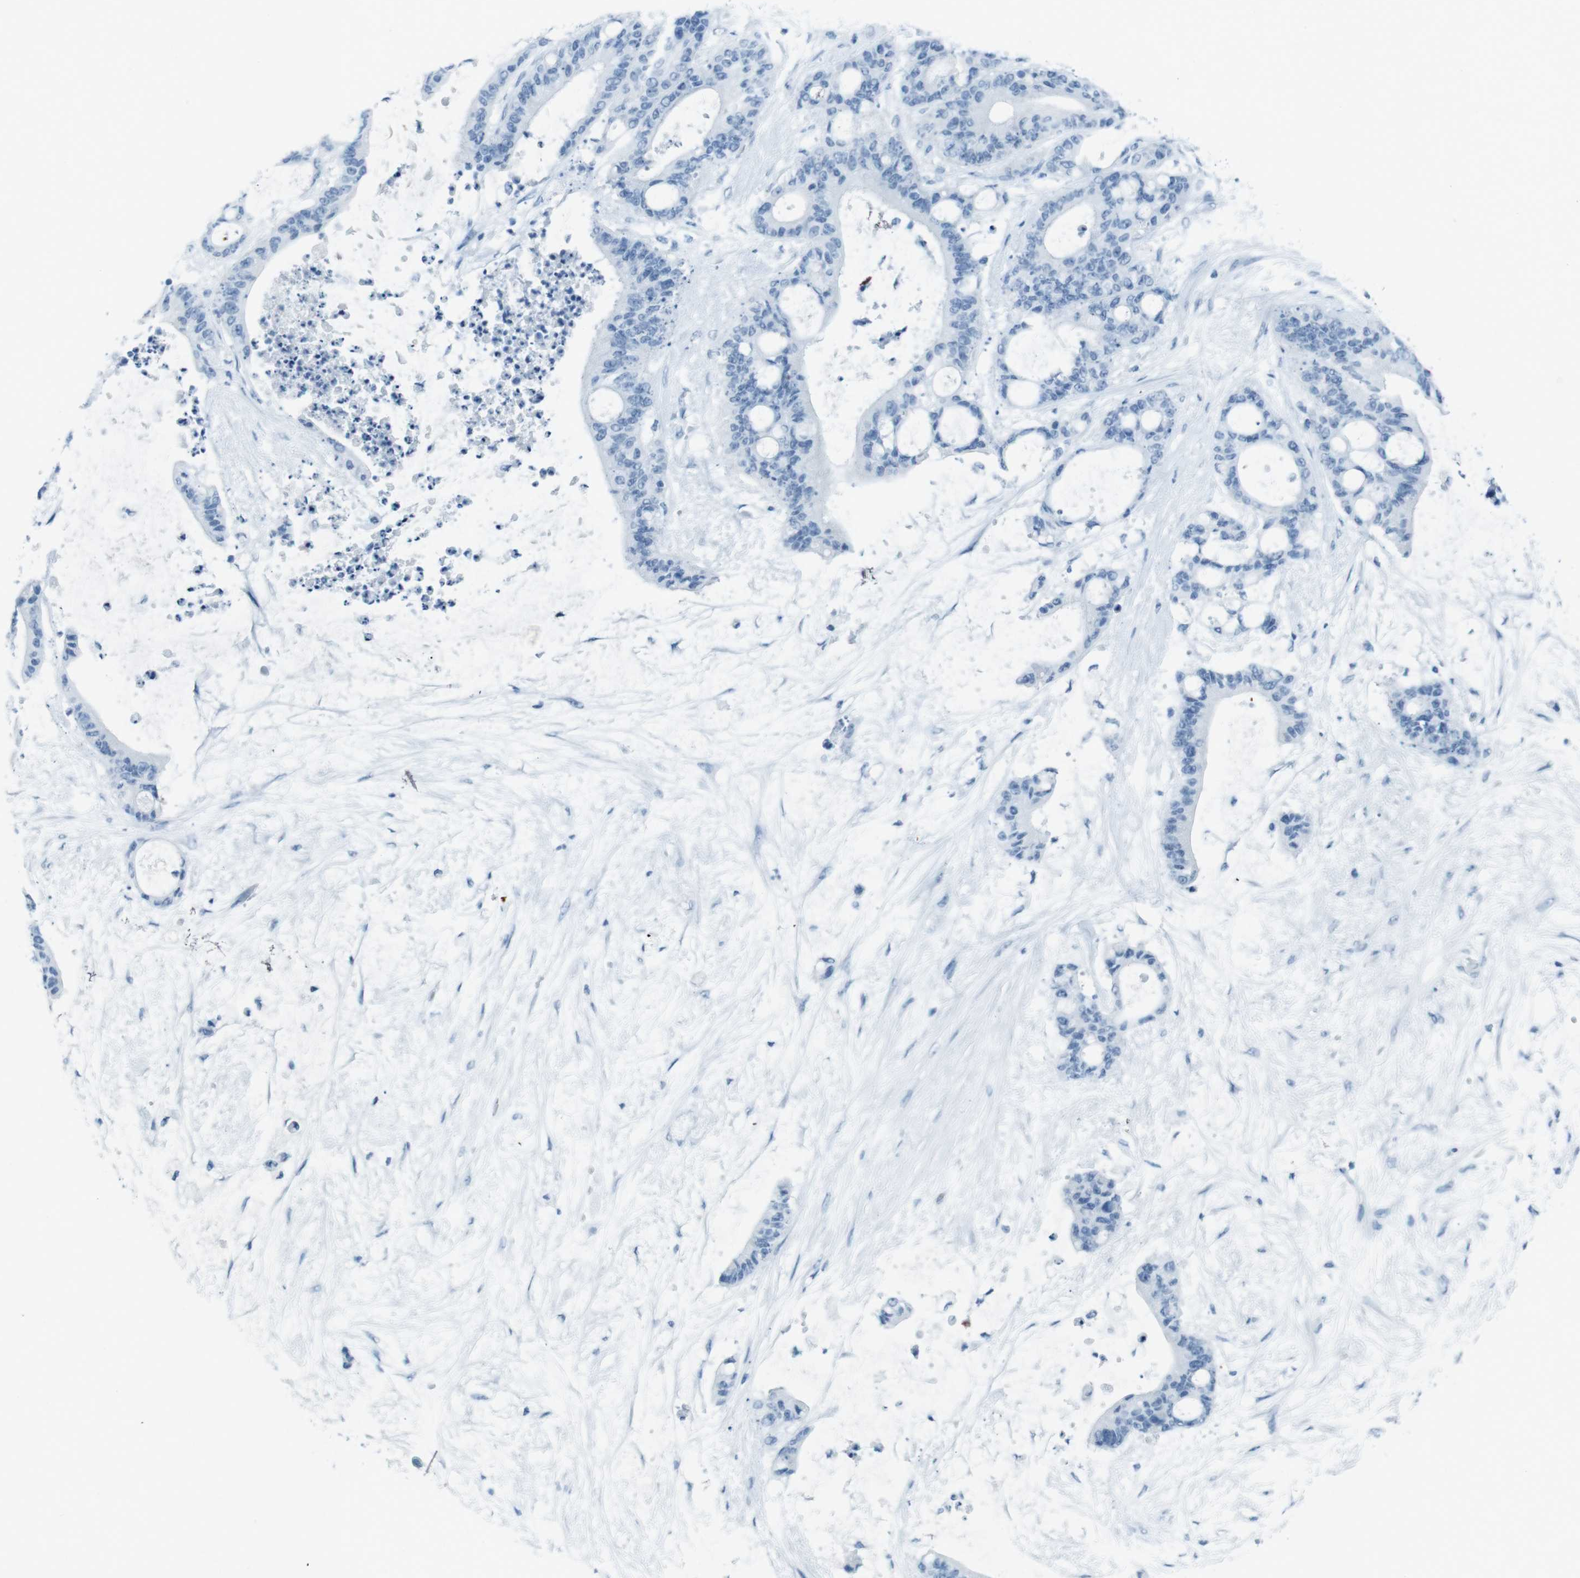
{"staining": {"intensity": "negative", "quantity": "none", "location": "none"}, "tissue": "liver cancer", "cell_type": "Tumor cells", "image_type": "cancer", "snomed": [{"axis": "morphology", "description": "Cholangiocarcinoma"}, {"axis": "topography", "description": "Liver"}], "caption": "Immunohistochemical staining of human liver cholangiocarcinoma shows no significant expression in tumor cells.", "gene": "TMEM207", "patient": {"sex": "female", "age": 73}}